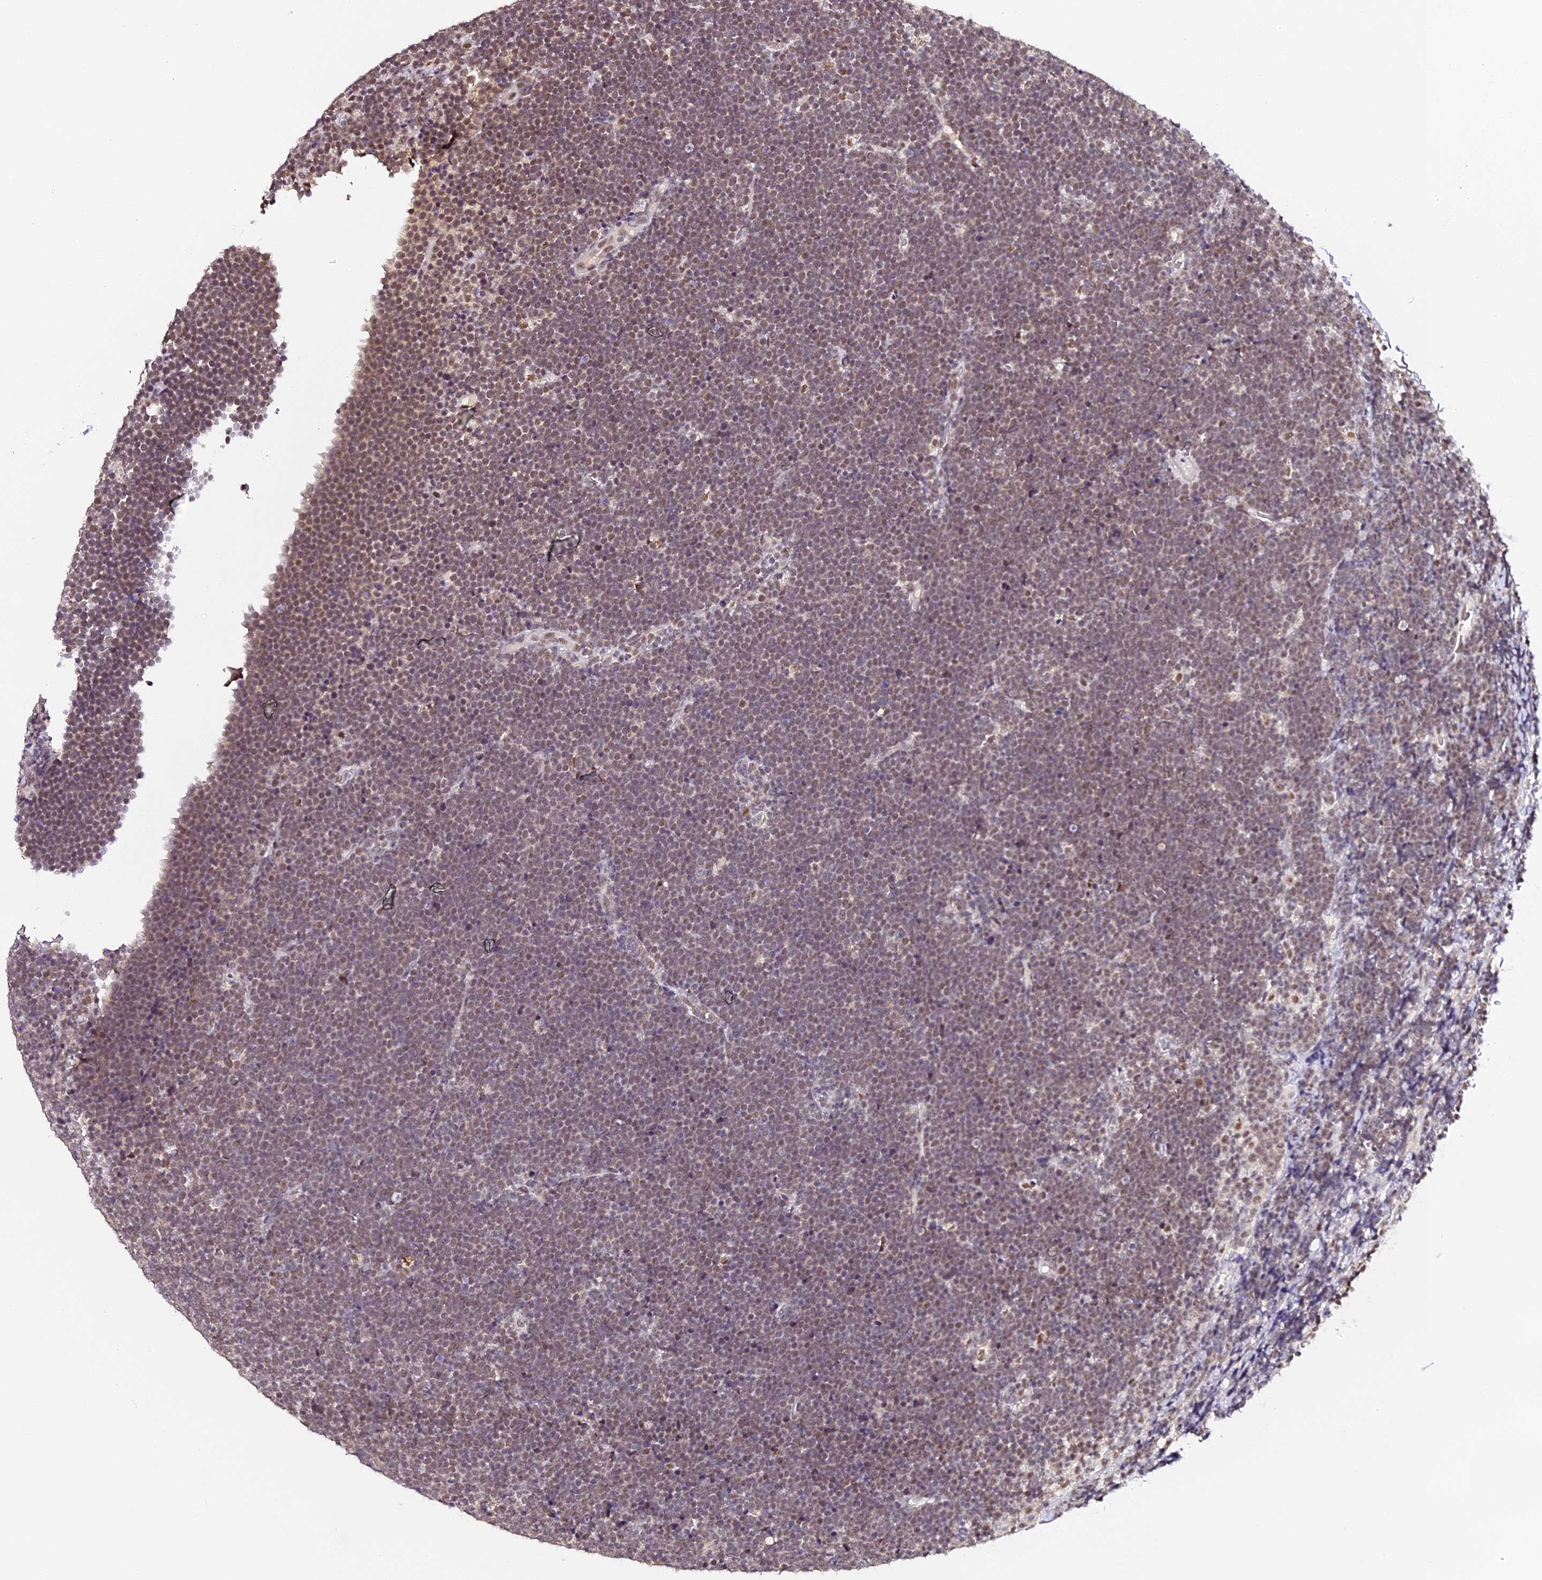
{"staining": {"intensity": "weak", "quantity": "25%-75%", "location": "nuclear"}, "tissue": "lymphoma", "cell_type": "Tumor cells", "image_type": "cancer", "snomed": [{"axis": "morphology", "description": "Malignant lymphoma, non-Hodgkin's type, High grade"}, {"axis": "topography", "description": "Lymph node"}], "caption": "An immunohistochemistry (IHC) image of neoplastic tissue is shown. Protein staining in brown shows weak nuclear positivity in malignant lymphoma, non-Hodgkin's type (high-grade) within tumor cells.", "gene": "NCBP1", "patient": {"sex": "male", "age": 13}}